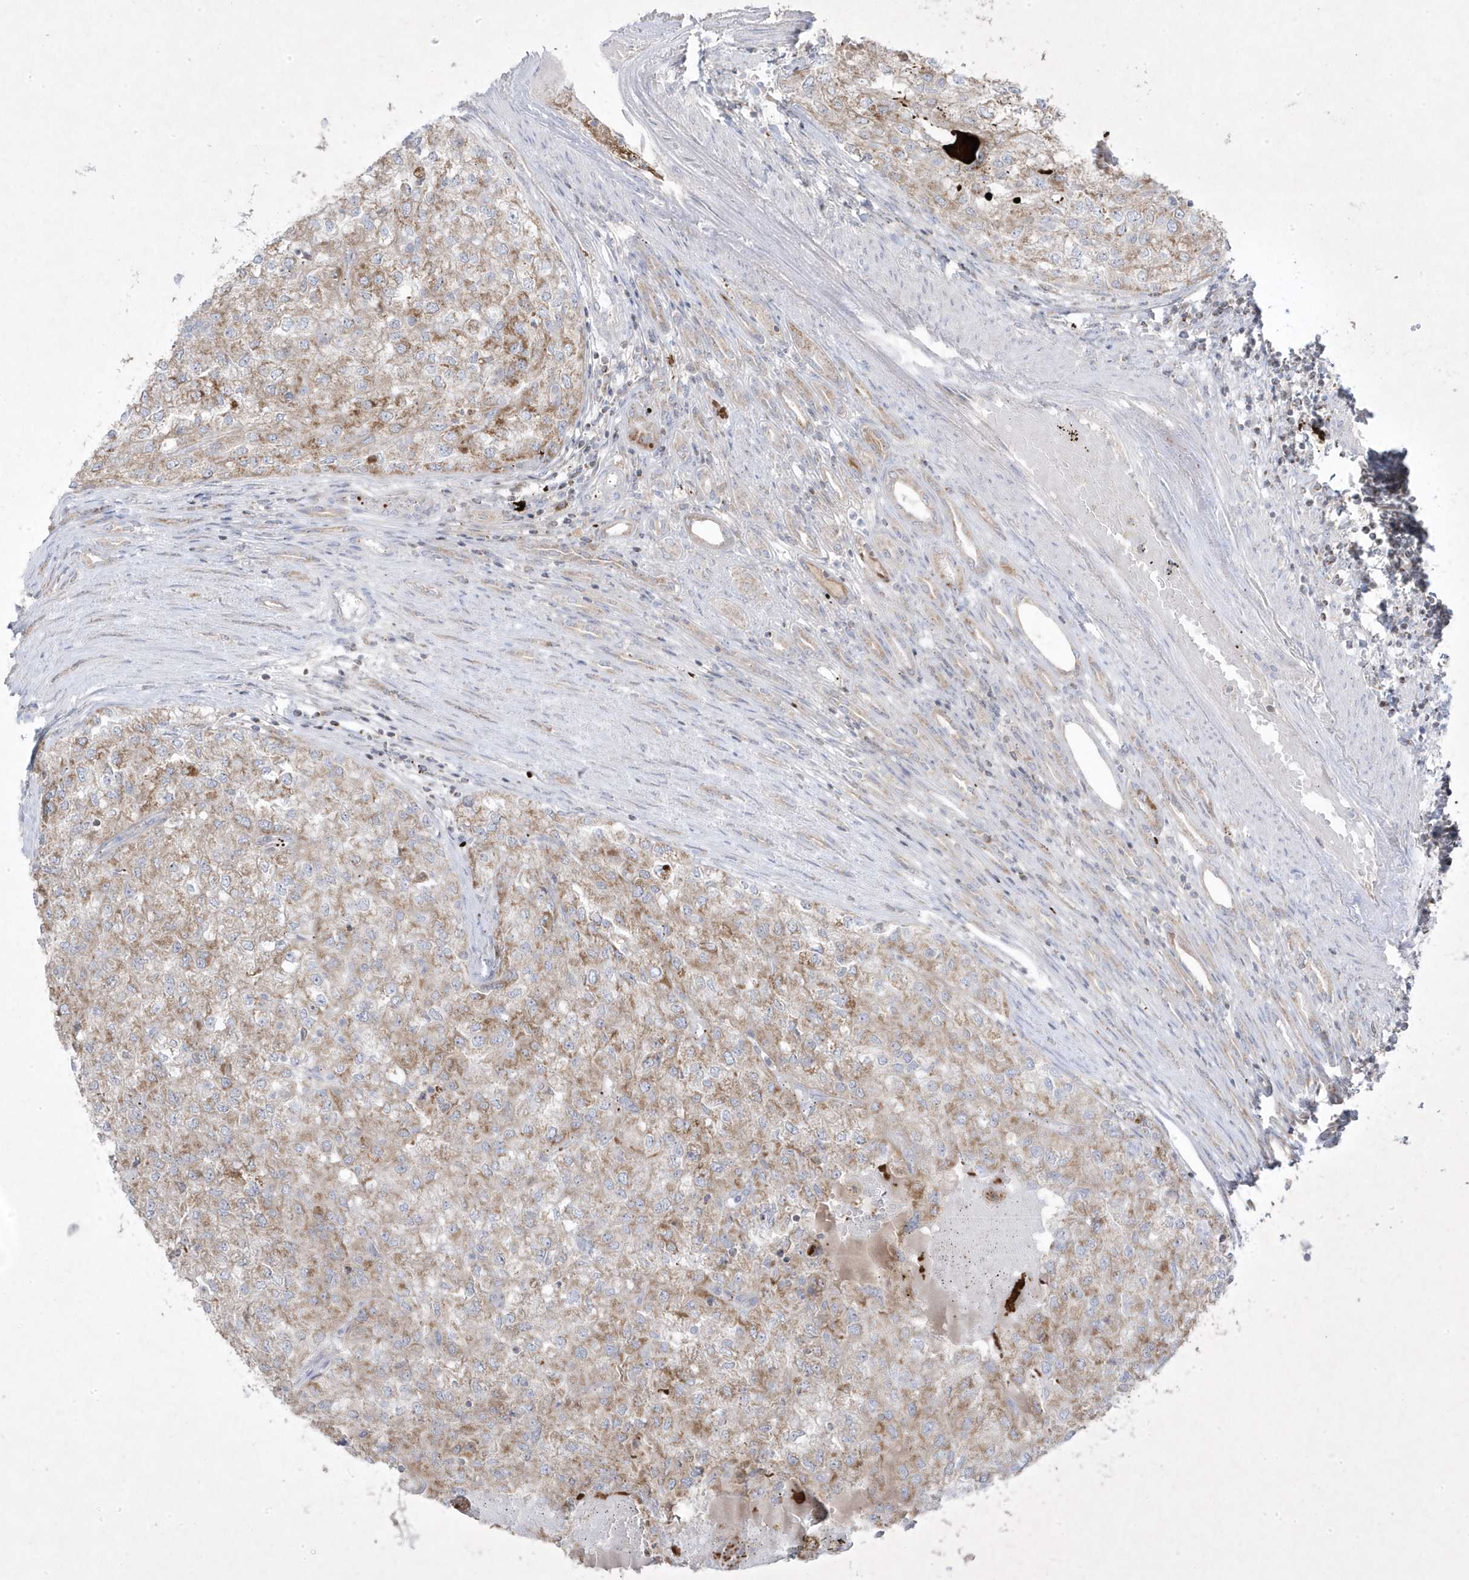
{"staining": {"intensity": "weak", "quantity": ">75%", "location": "cytoplasmic/membranous"}, "tissue": "renal cancer", "cell_type": "Tumor cells", "image_type": "cancer", "snomed": [{"axis": "morphology", "description": "Adenocarcinoma, NOS"}, {"axis": "topography", "description": "Kidney"}], "caption": "Renal cancer stained with a protein marker displays weak staining in tumor cells.", "gene": "ADAMTSL3", "patient": {"sex": "female", "age": 54}}